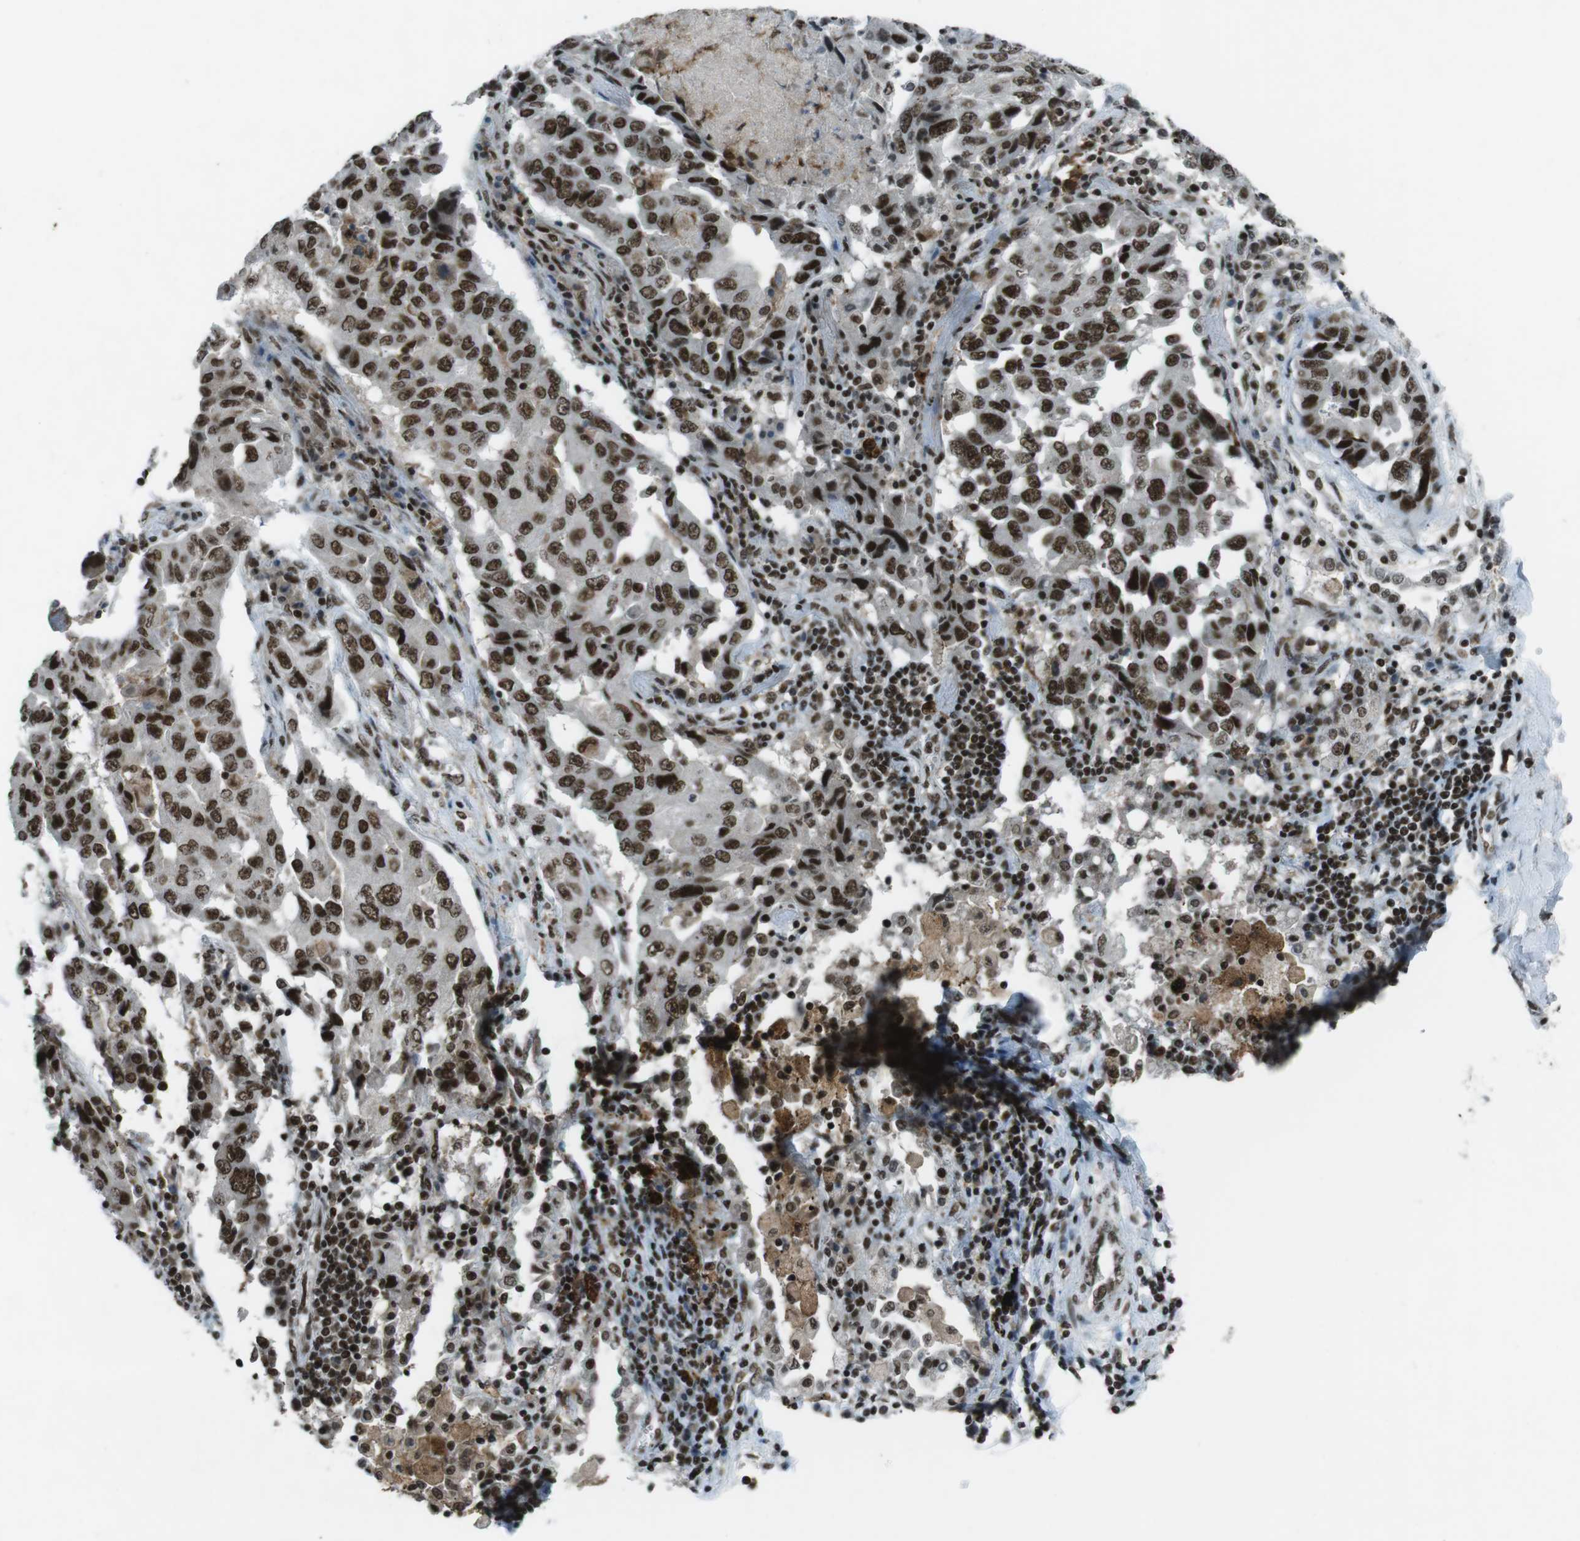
{"staining": {"intensity": "strong", "quantity": ">75%", "location": "nuclear"}, "tissue": "lung cancer", "cell_type": "Tumor cells", "image_type": "cancer", "snomed": [{"axis": "morphology", "description": "Adenocarcinoma, NOS"}, {"axis": "topography", "description": "Lung"}], "caption": "An image of human lung cancer (adenocarcinoma) stained for a protein displays strong nuclear brown staining in tumor cells. Nuclei are stained in blue.", "gene": "TAF1", "patient": {"sex": "female", "age": 65}}